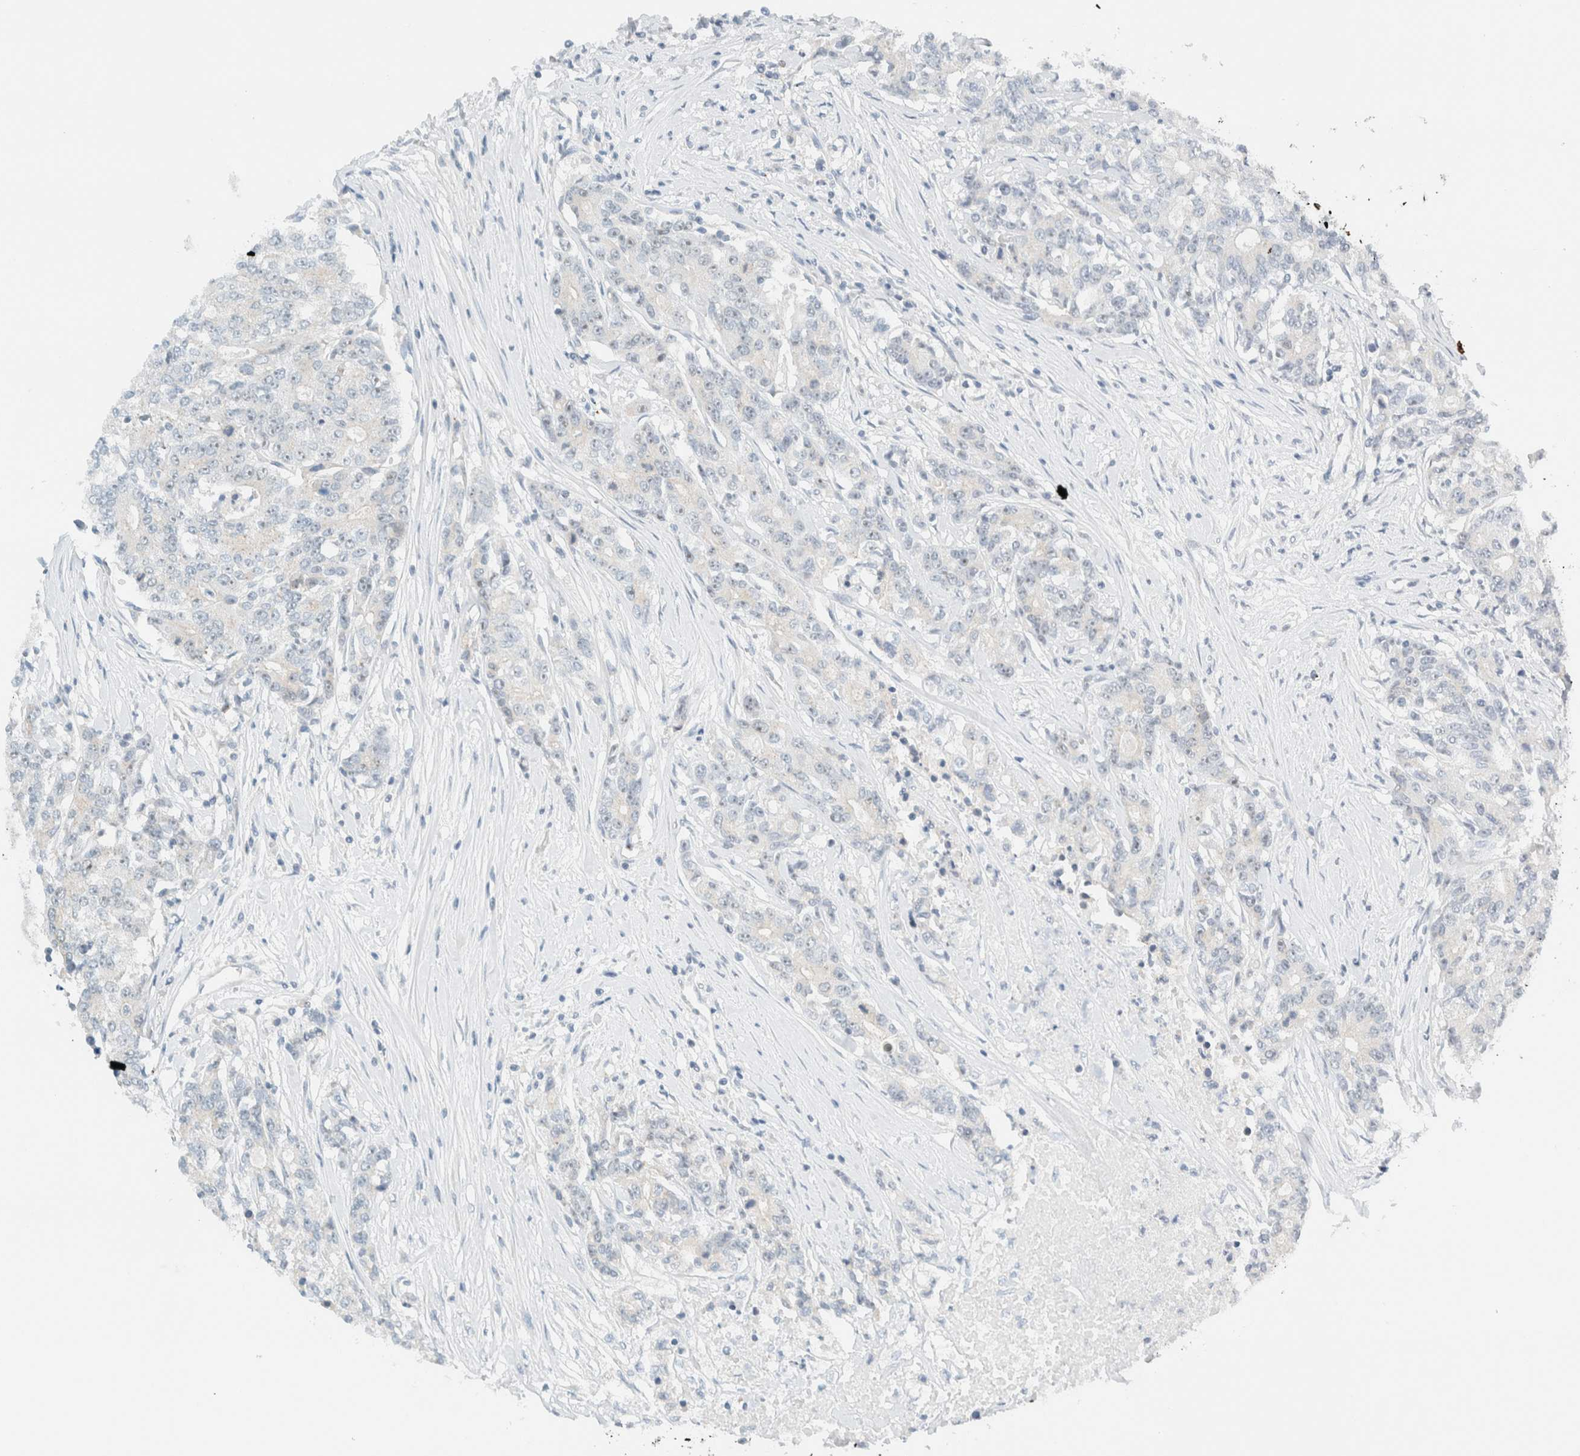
{"staining": {"intensity": "weak", "quantity": "<25%", "location": "nuclear"}, "tissue": "colorectal cancer", "cell_type": "Tumor cells", "image_type": "cancer", "snomed": [{"axis": "morphology", "description": "Adenocarcinoma, NOS"}, {"axis": "topography", "description": "Colon"}], "caption": "High magnification brightfield microscopy of colorectal cancer (adenocarcinoma) stained with DAB (3,3'-diaminobenzidine) (brown) and counterstained with hematoxylin (blue): tumor cells show no significant positivity.", "gene": "NDE1", "patient": {"sex": "female", "age": 77}}